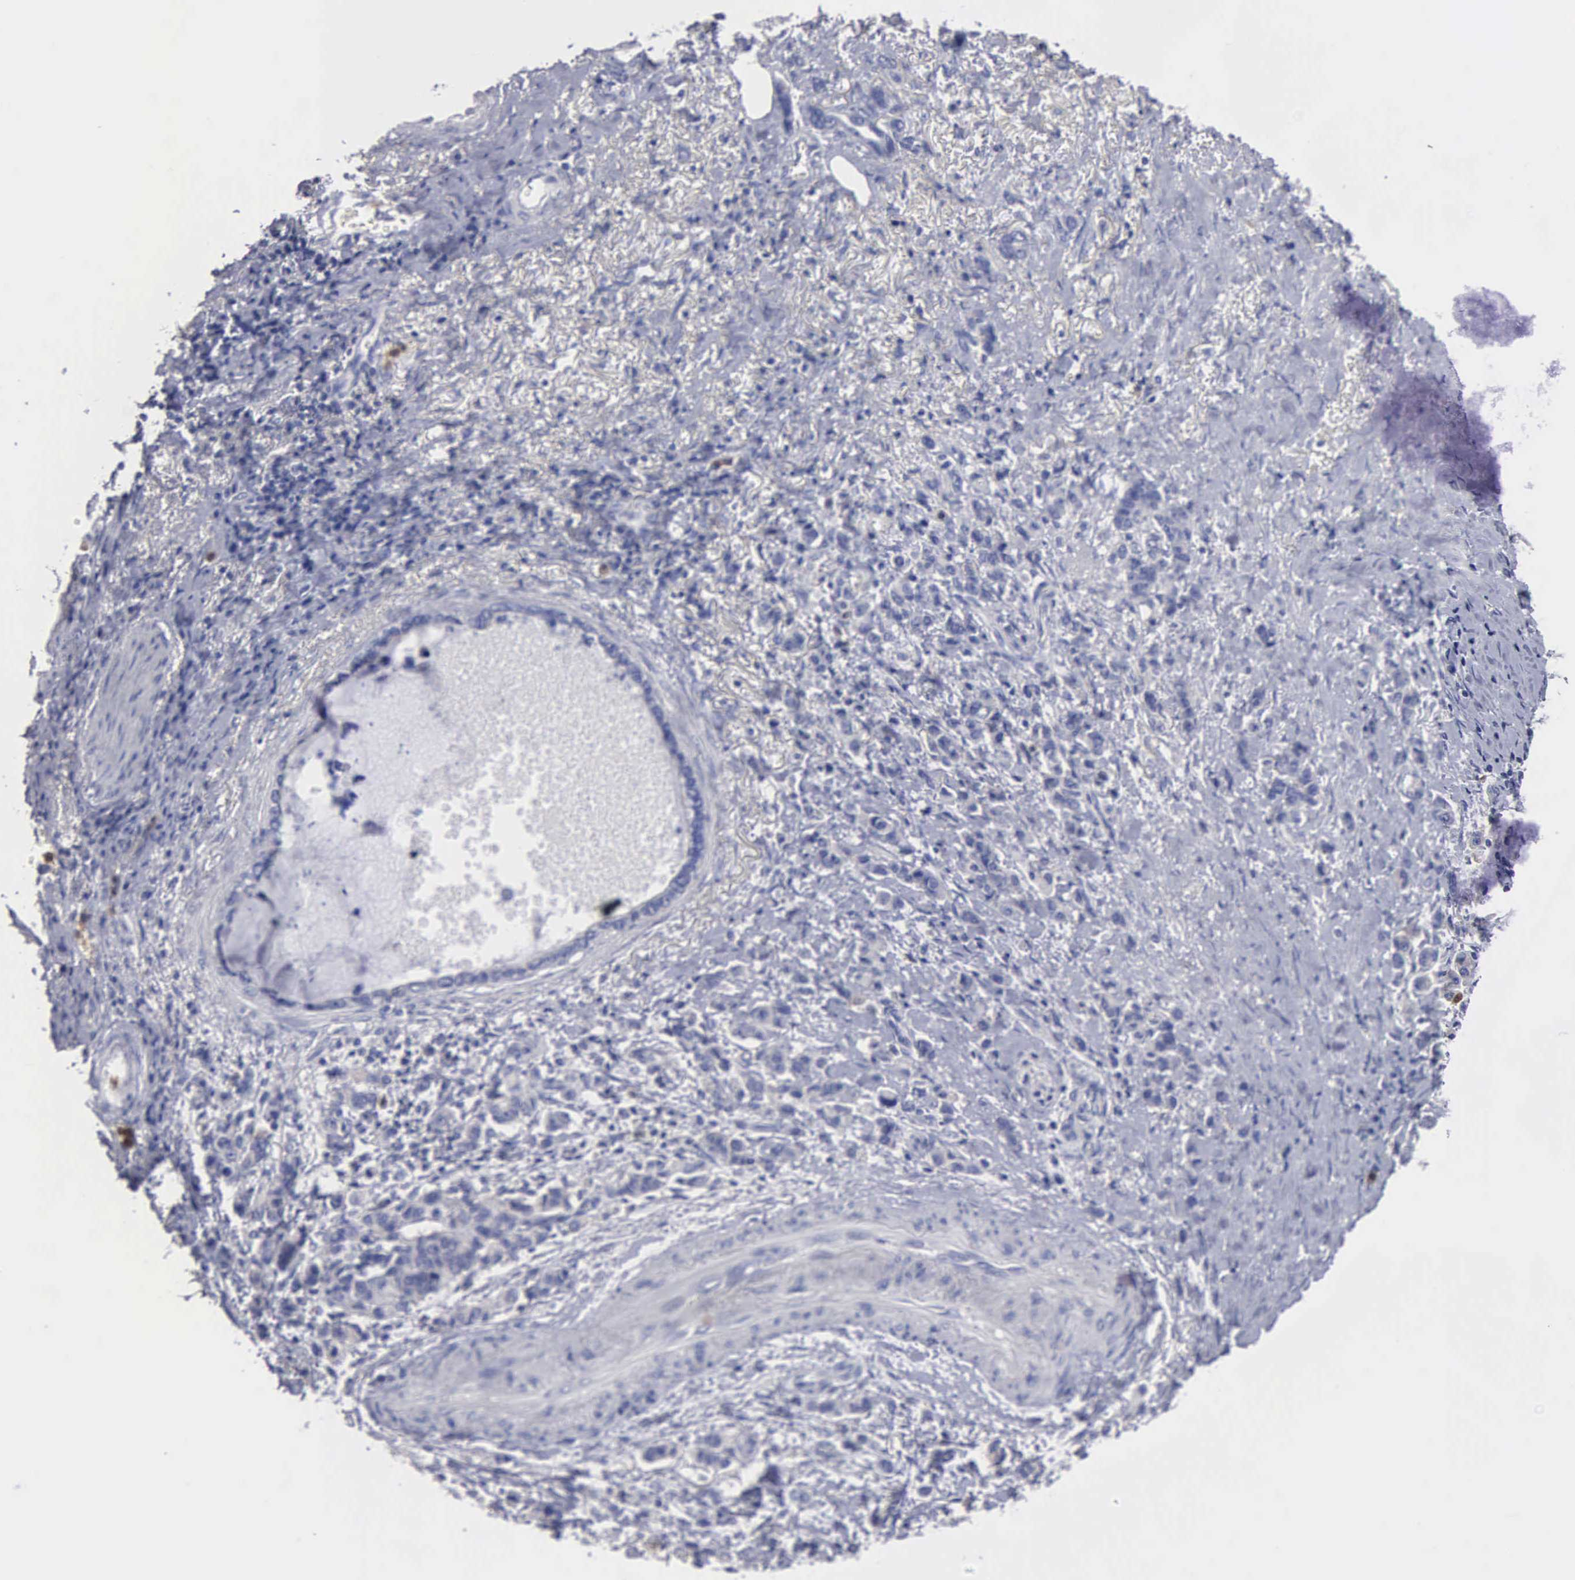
{"staining": {"intensity": "negative", "quantity": "none", "location": "none"}, "tissue": "stomach cancer", "cell_type": "Tumor cells", "image_type": "cancer", "snomed": [{"axis": "morphology", "description": "Adenocarcinoma, NOS"}, {"axis": "topography", "description": "Stomach"}], "caption": "IHC of human stomach cancer displays no positivity in tumor cells.", "gene": "G6PD", "patient": {"sex": "male", "age": 78}}